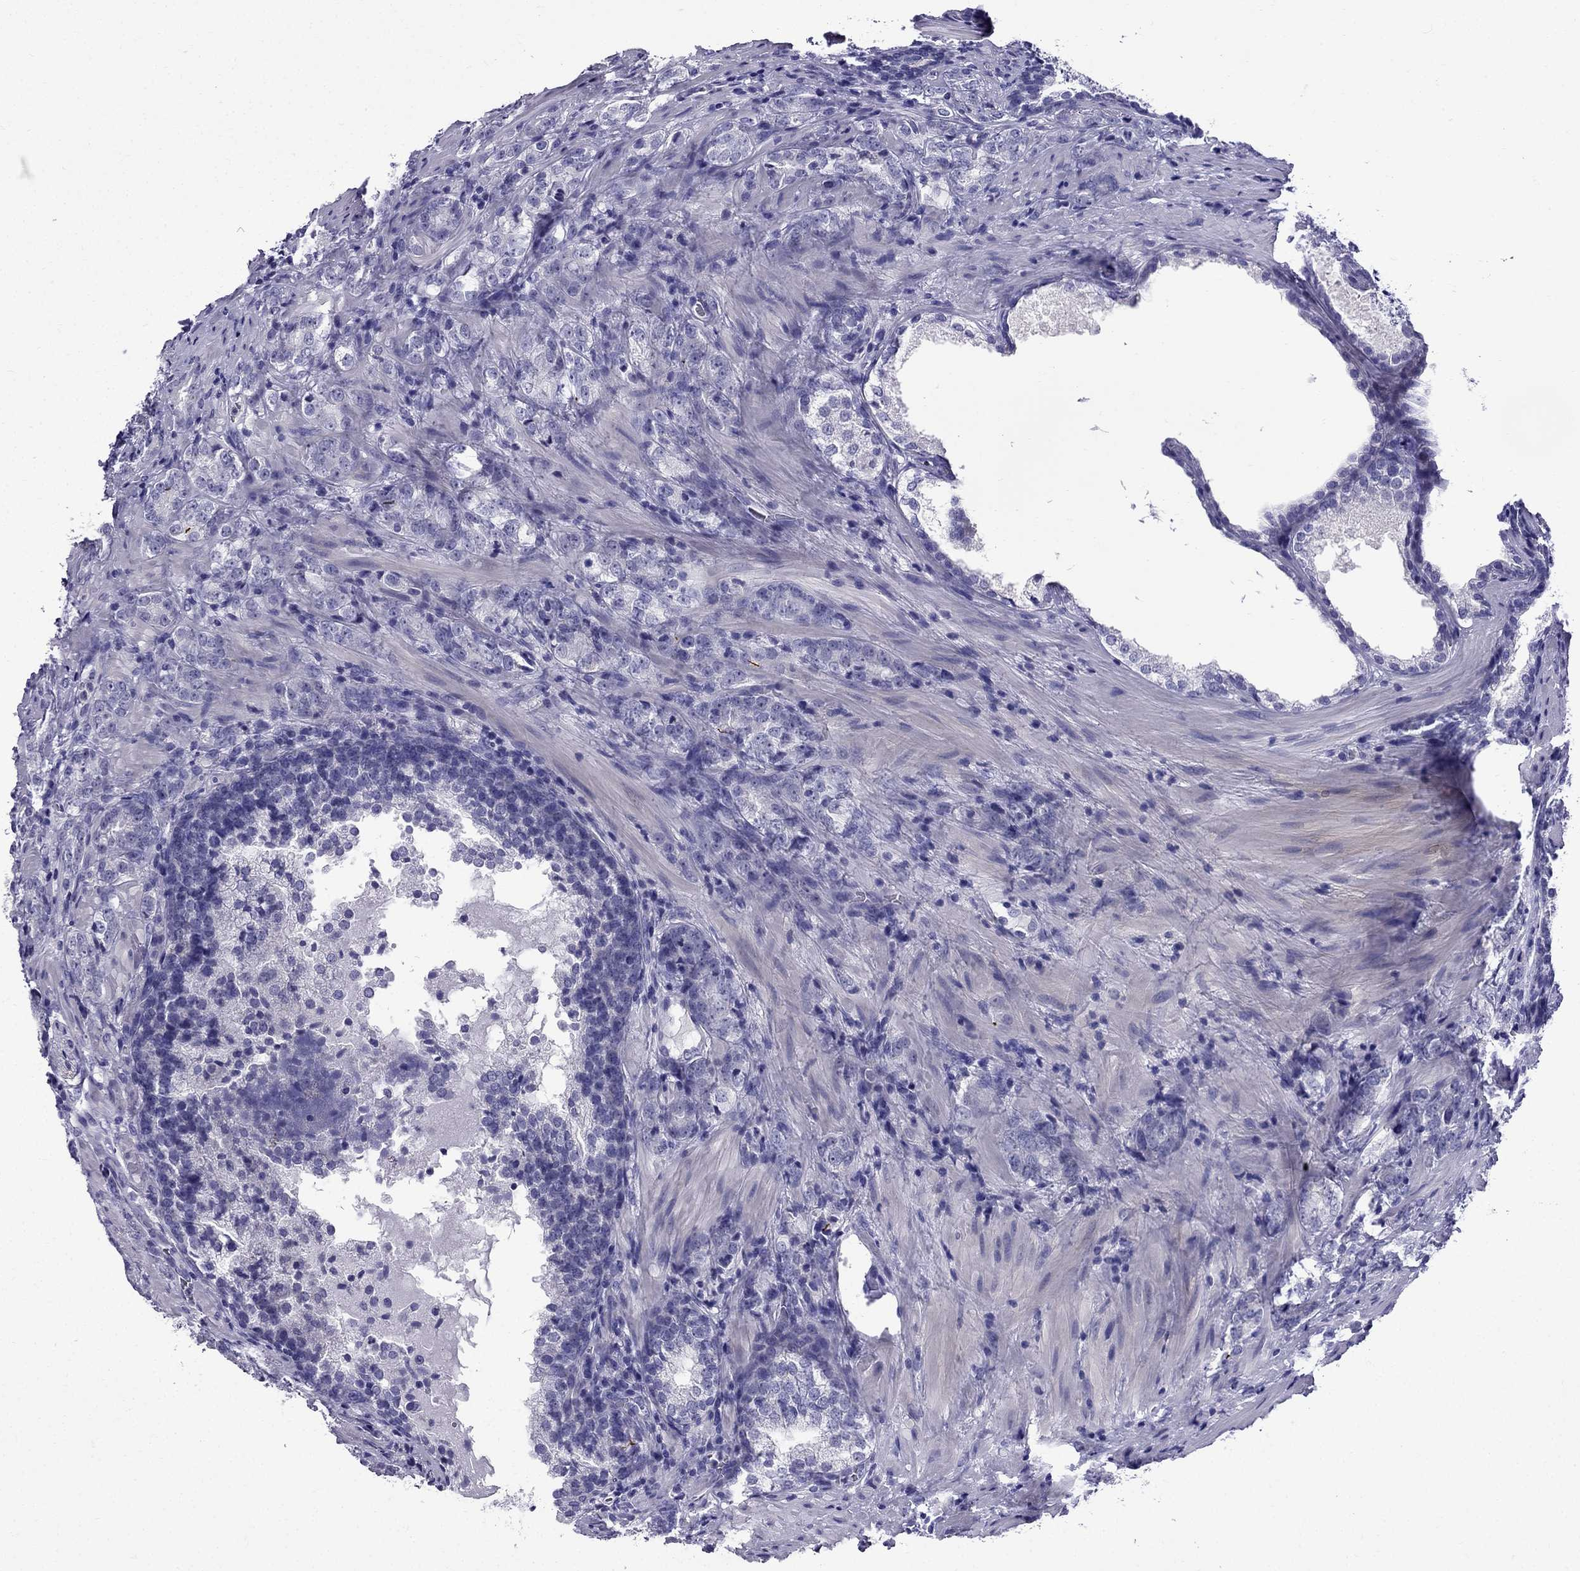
{"staining": {"intensity": "negative", "quantity": "none", "location": "none"}, "tissue": "prostate cancer", "cell_type": "Tumor cells", "image_type": "cancer", "snomed": [{"axis": "morphology", "description": "Adenocarcinoma, NOS"}, {"axis": "topography", "description": "Prostate and seminal vesicle, NOS"}], "caption": "A high-resolution histopathology image shows immunohistochemistry staining of prostate adenocarcinoma, which shows no significant staining in tumor cells. The staining is performed using DAB brown chromogen with nuclei counter-stained in using hematoxylin.", "gene": "ERC2", "patient": {"sex": "male", "age": 63}}